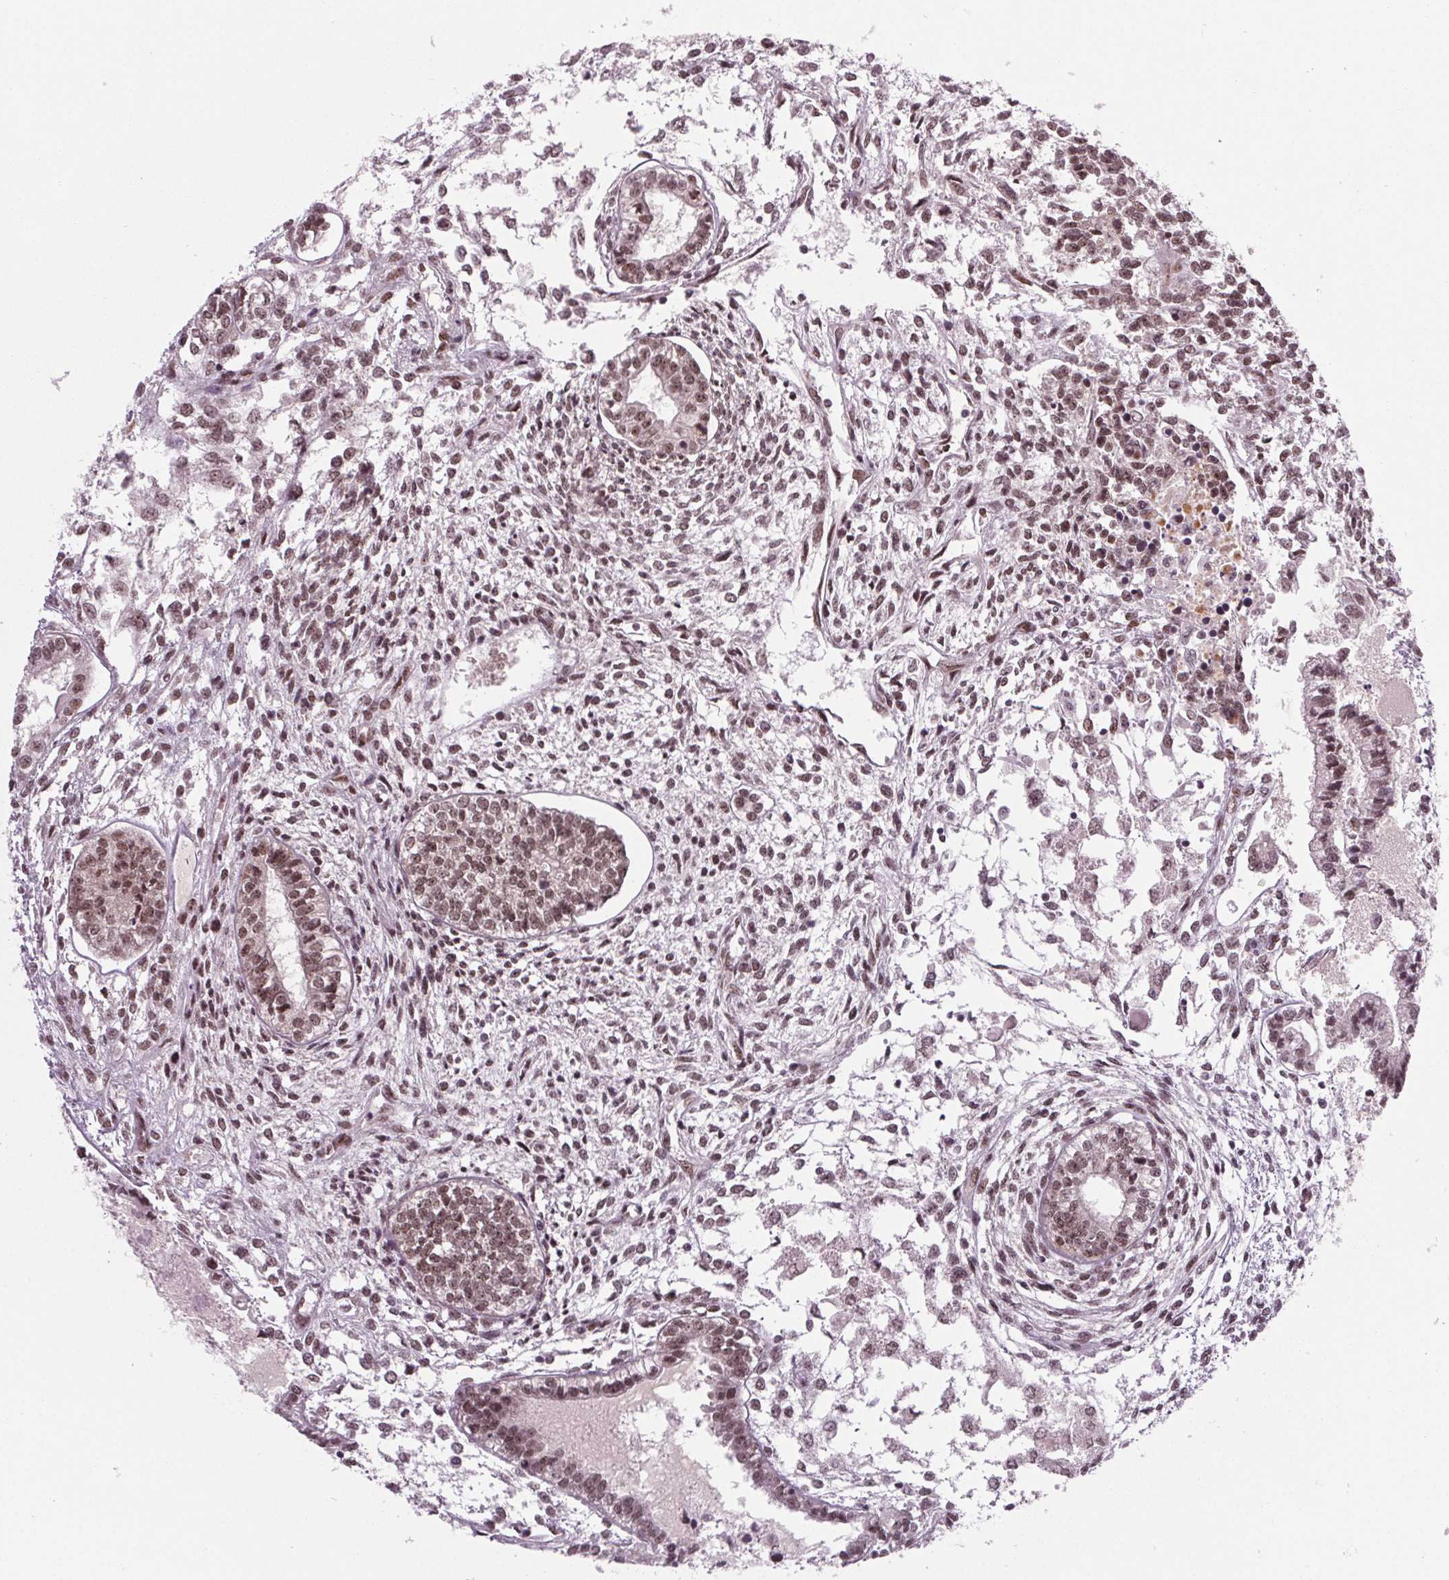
{"staining": {"intensity": "moderate", "quantity": "25%-75%", "location": "nuclear"}, "tissue": "testis cancer", "cell_type": "Tumor cells", "image_type": "cancer", "snomed": [{"axis": "morphology", "description": "Carcinoma, Embryonal, NOS"}, {"axis": "topography", "description": "Testis"}], "caption": "This micrograph displays IHC staining of human embryonal carcinoma (testis), with medium moderate nuclear positivity in about 25%-75% of tumor cells.", "gene": "DDX41", "patient": {"sex": "male", "age": 37}}